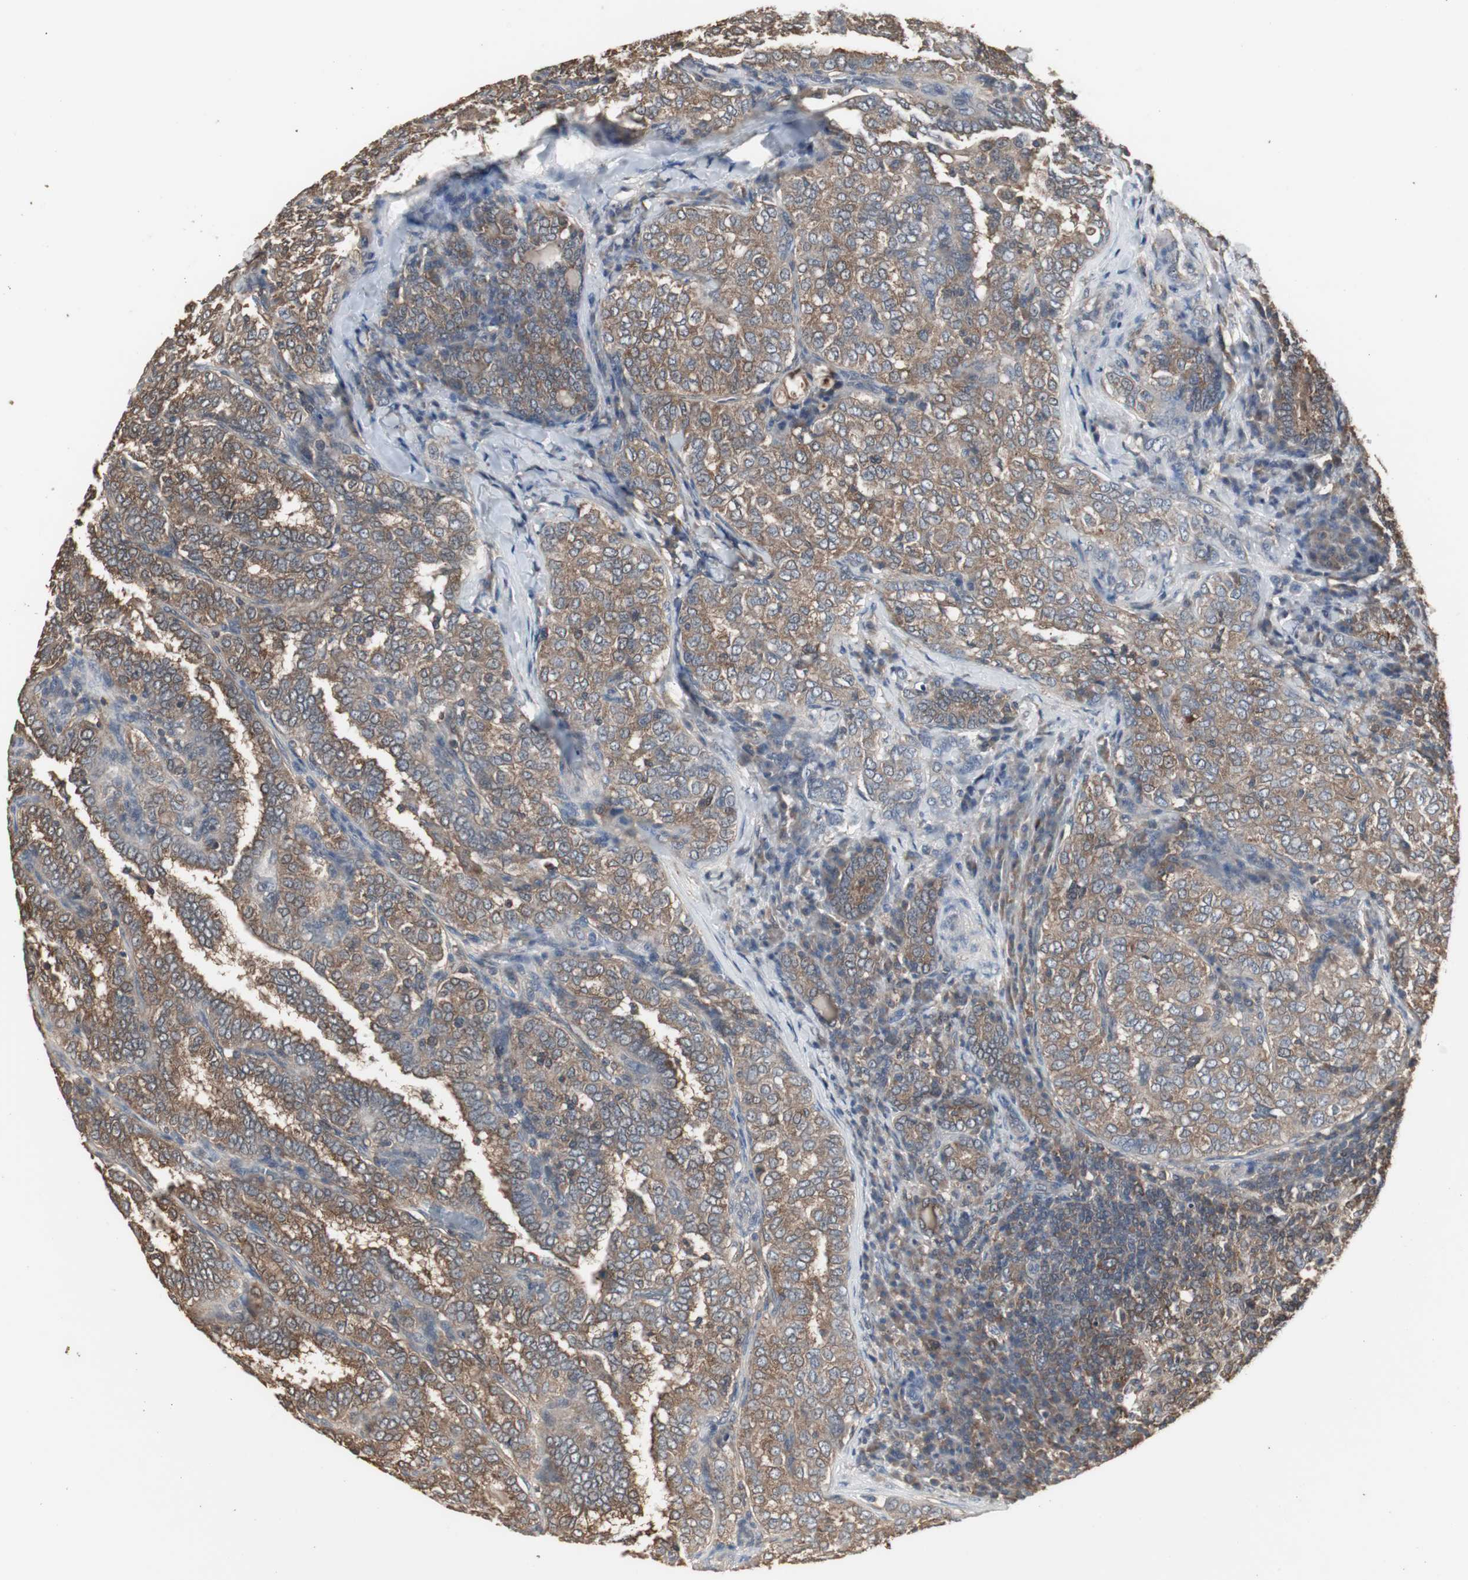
{"staining": {"intensity": "moderate", "quantity": ">75%", "location": "cytoplasmic/membranous"}, "tissue": "thyroid cancer", "cell_type": "Tumor cells", "image_type": "cancer", "snomed": [{"axis": "morphology", "description": "Papillary adenocarcinoma, NOS"}, {"axis": "topography", "description": "Thyroid gland"}], "caption": "Immunohistochemistry (IHC) histopathology image of neoplastic tissue: papillary adenocarcinoma (thyroid) stained using IHC exhibits medium levels of moderate protein expression localized specifically in the cytoplasmic/membranous of tumor cells, appearing as a cytoplasmic/membranous brown color.", "gene": "HPRT1", "patient": {"sex": "female", "age": 30}}